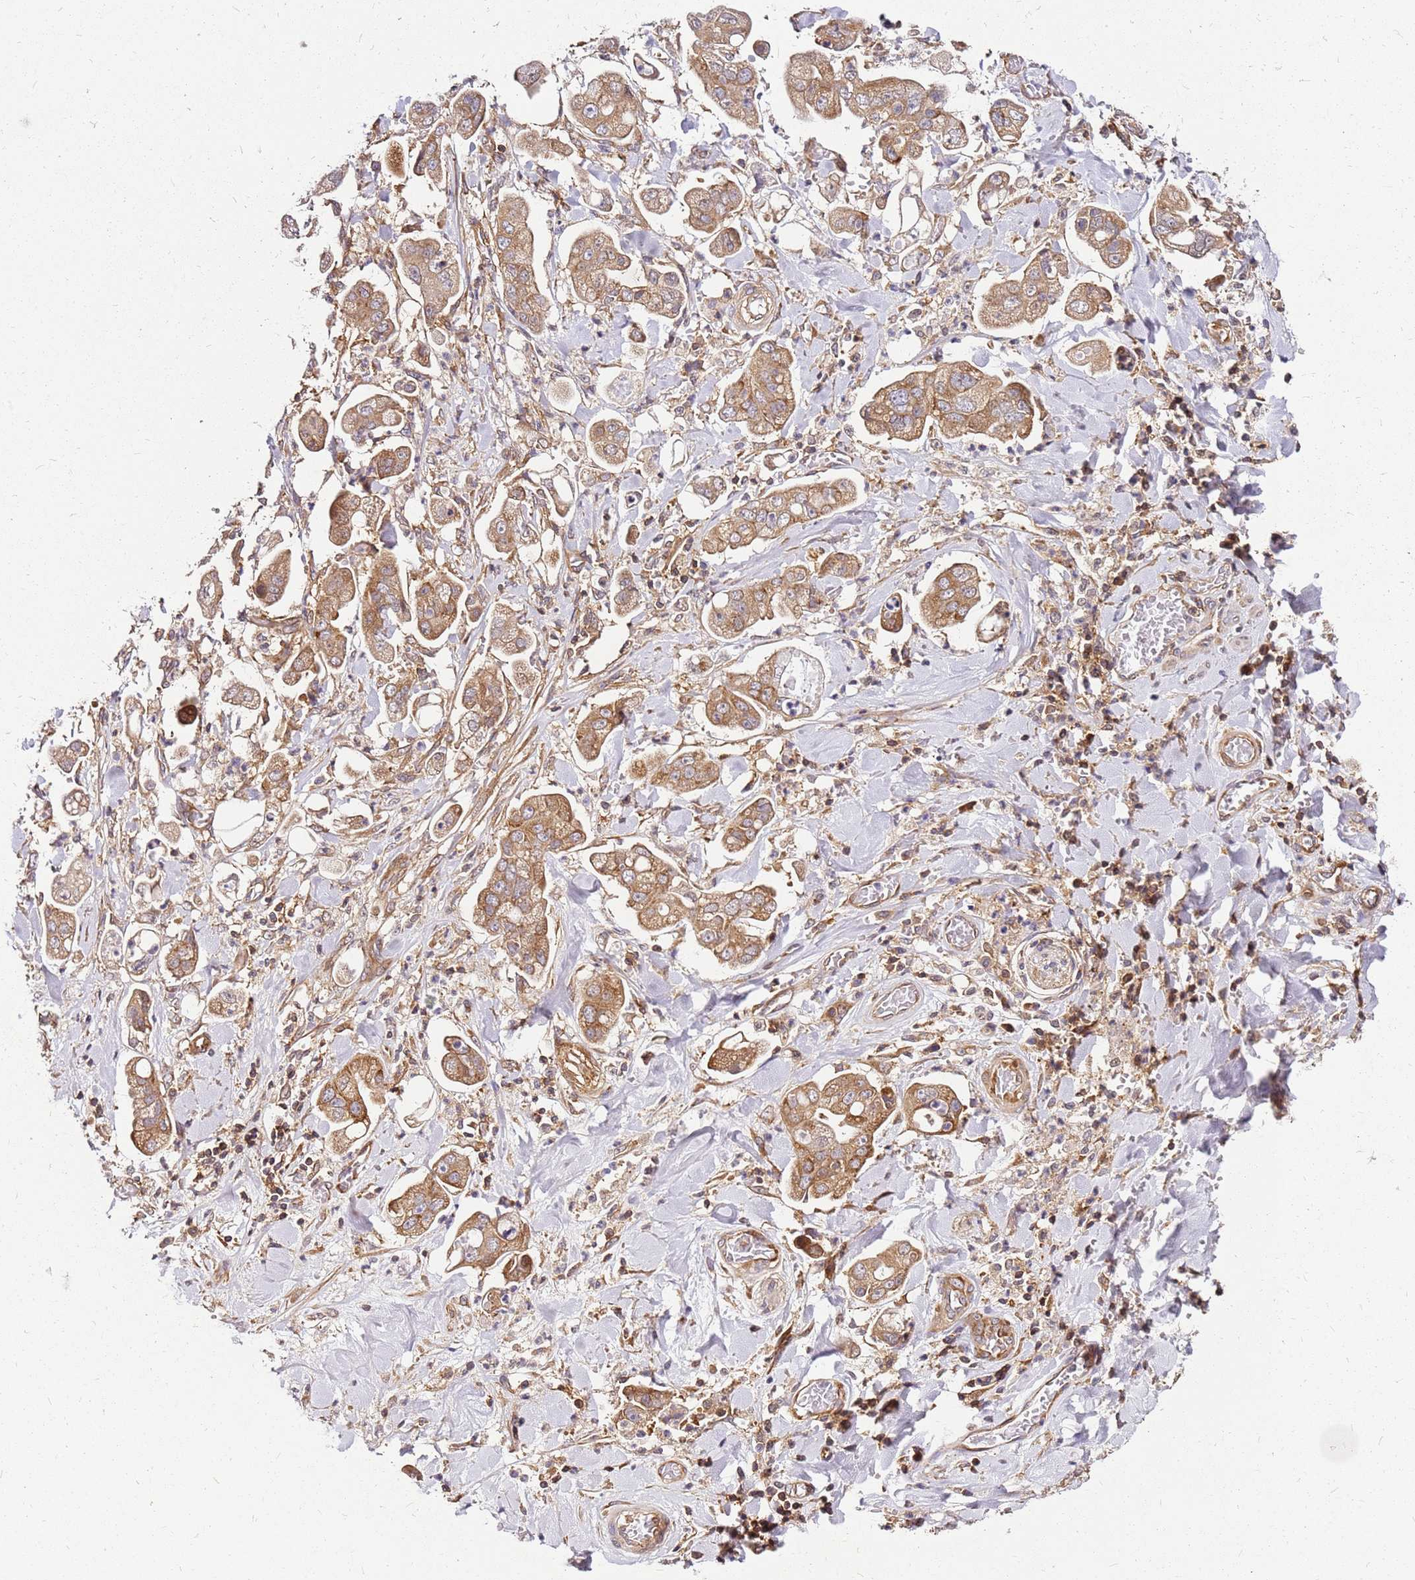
{"staining": {"intensity": "moderate", "quantity": ">75%", "location": "cytoplasmic/membranous"}, "tissue": "stomach cancer", "cell_type": "Tumor cells", "image_type": "cancer", "snomed": [{"axis": "morphology", "description": "Adenocarcinoma, NOS"}, {"axis": "topography", "description": "Stomach"}], "caption": "This micrograph exhibits IHC staining of adenocarcinoma (stomach), with medium moderate cytoplasmic/membranous positivity in about >75% of tumor cells.", "gene": "PIH1D1", "patient": {"sex": "male", "age": 62}}